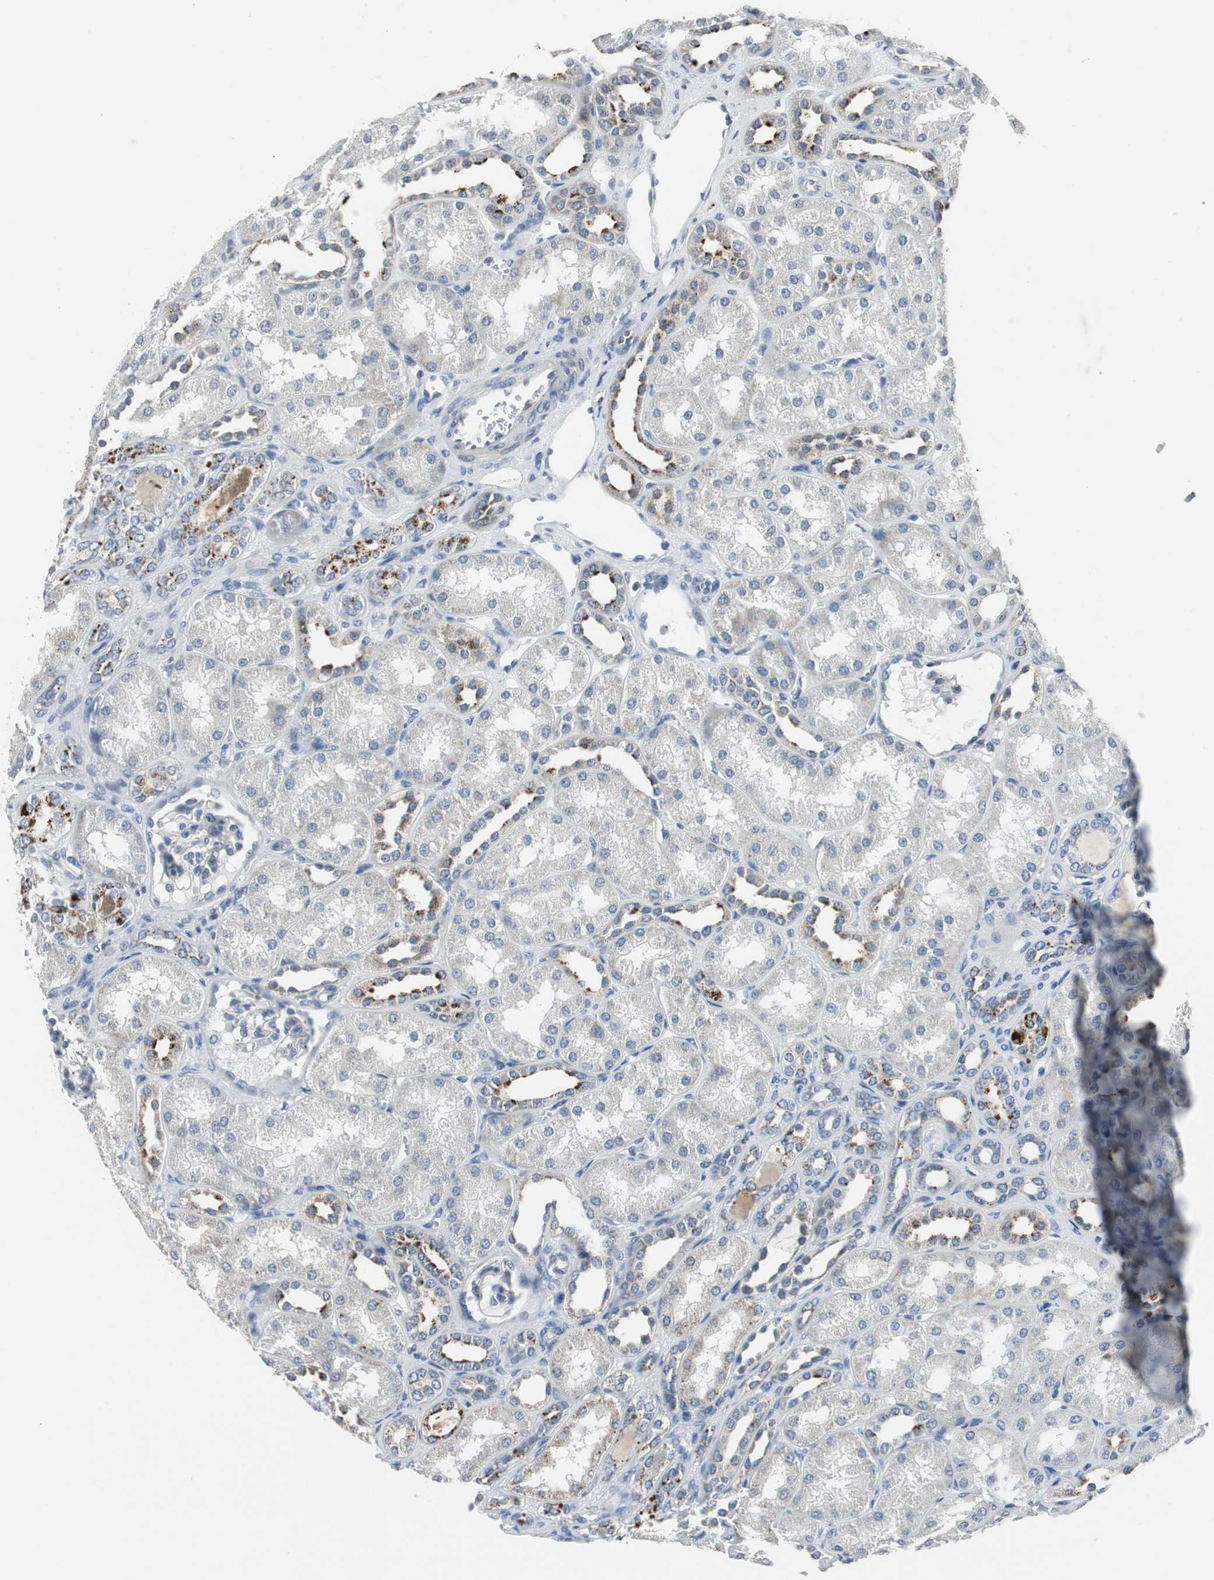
{"staining": {"intensity": "negative", "quantity": "none", "location": "none"}, "tissue": "kidney", "cell_type": "Cells in glomeruli", "image_type": "normal", "snomed": [{"axis": "morphology", "description": "Normal tissue, NOS"}, {"axis": "topography", "description": "Kidney"}], "caption": "IHC of normal kidney exhibits no positivity in cells in glomeruli.", "gene": "NLGN1", "patient": {"sex": "male", "age": 7}}